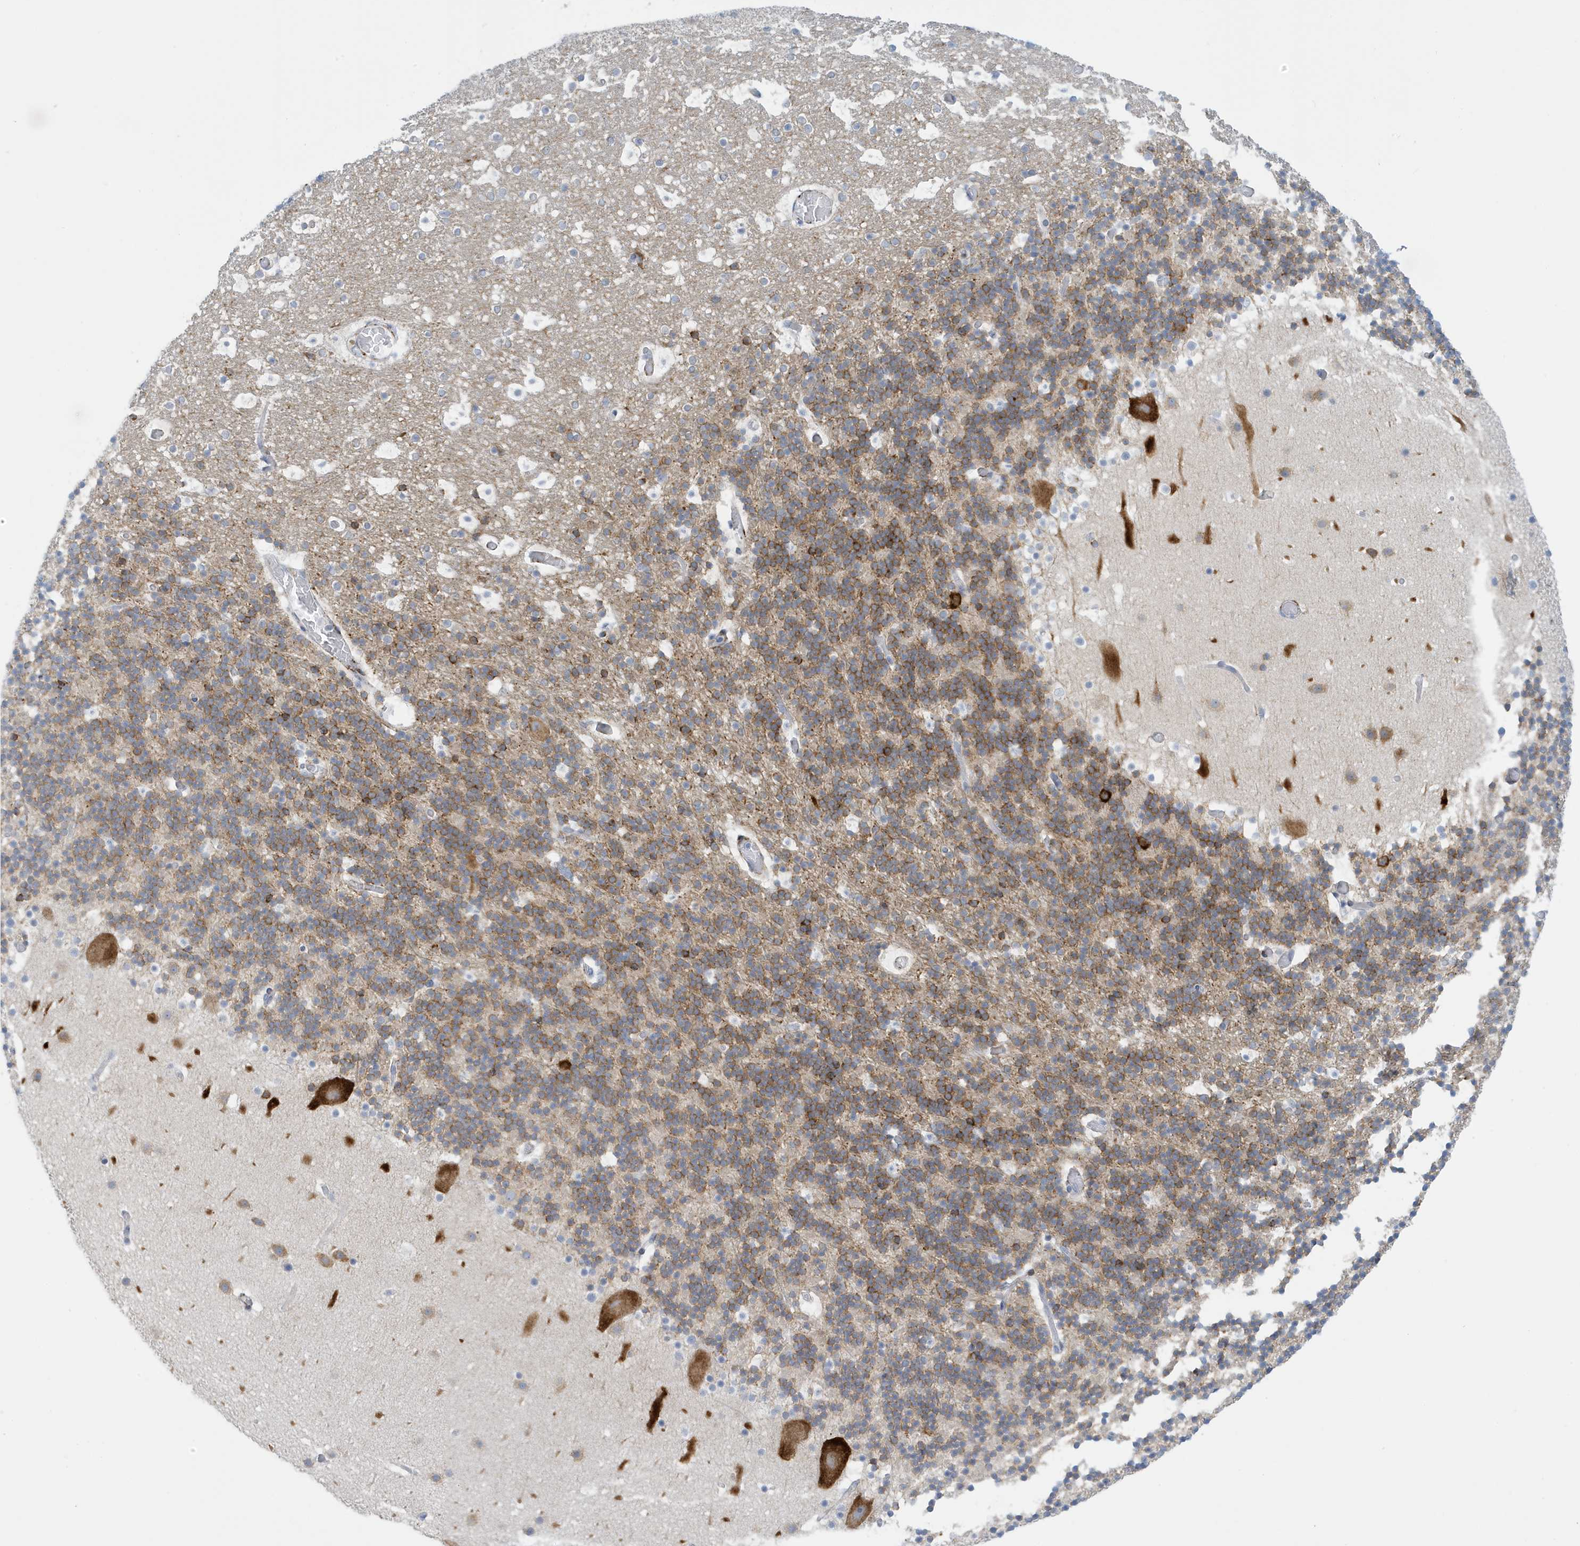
{"staining": {"intensity": "moderate", "quantity": "25%-75%", "location": "cytoplasmic/membranous"}, "tissue": "cerebellum", "cell_type": "Cells in granular layer", "image_type": "normal", "snomed": [{"axis": "morphology", "description": "Normal tissue, NOS"}, {"axis": "topography", "description": "Cerebellum"}], "caption": "The photomicrograph exhibits a brown stain indicating the presence of a protein in the cytoplasmic/membranous of cells in granular layer in cerebellum. (DAB (3,3'-diaminobenzidine) = brown stain, brightfield microscopy at high magnification).", "gene": "PERM1", "patient": {"sex": "male", "age": 57}}